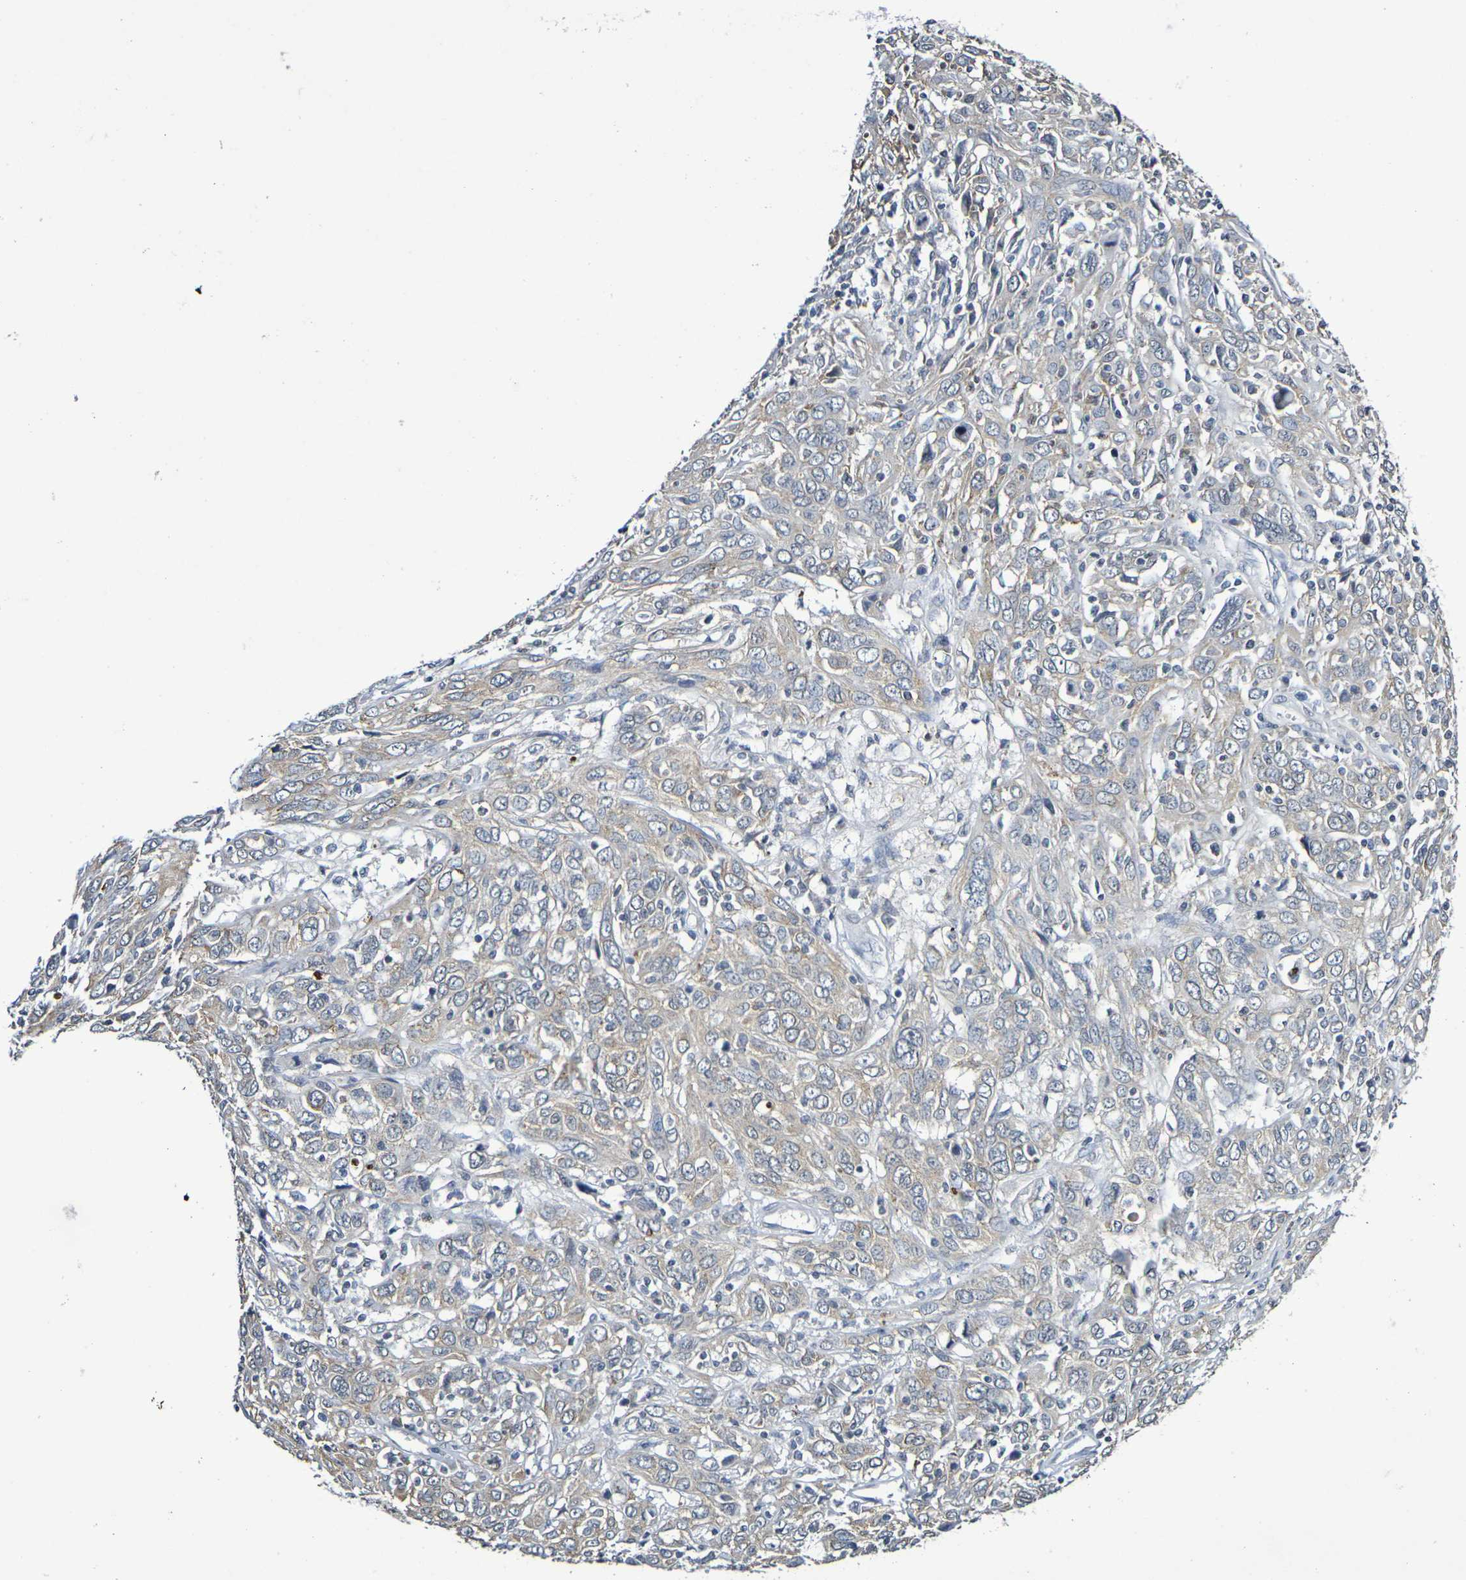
{"staining": {"intensity": "weak", "quantity": ">75%", "location": "cytoplasmic/membranous"}, "tissue": "cervical cancer", "cell_type": "Tumor cells", "image_type": "cancer", "snomed": [{"axis": "morphology", "description": "Squamous cell carcinoma, NOS"}, {"axis": "topography", "description": "Cervix"}], "caption": "A photomicrograph of cervical squamous cell carcinoma stained for a protein demonstrates weak cytoplasmic/membranous brown staining in tumor cells. (Stains: DAB in brown, nuclei in blue, Microscopy: brightfield microscopy at high magnification).", "gene": "CHRNB1", "patient": {"sex": "female", "age": 46}}